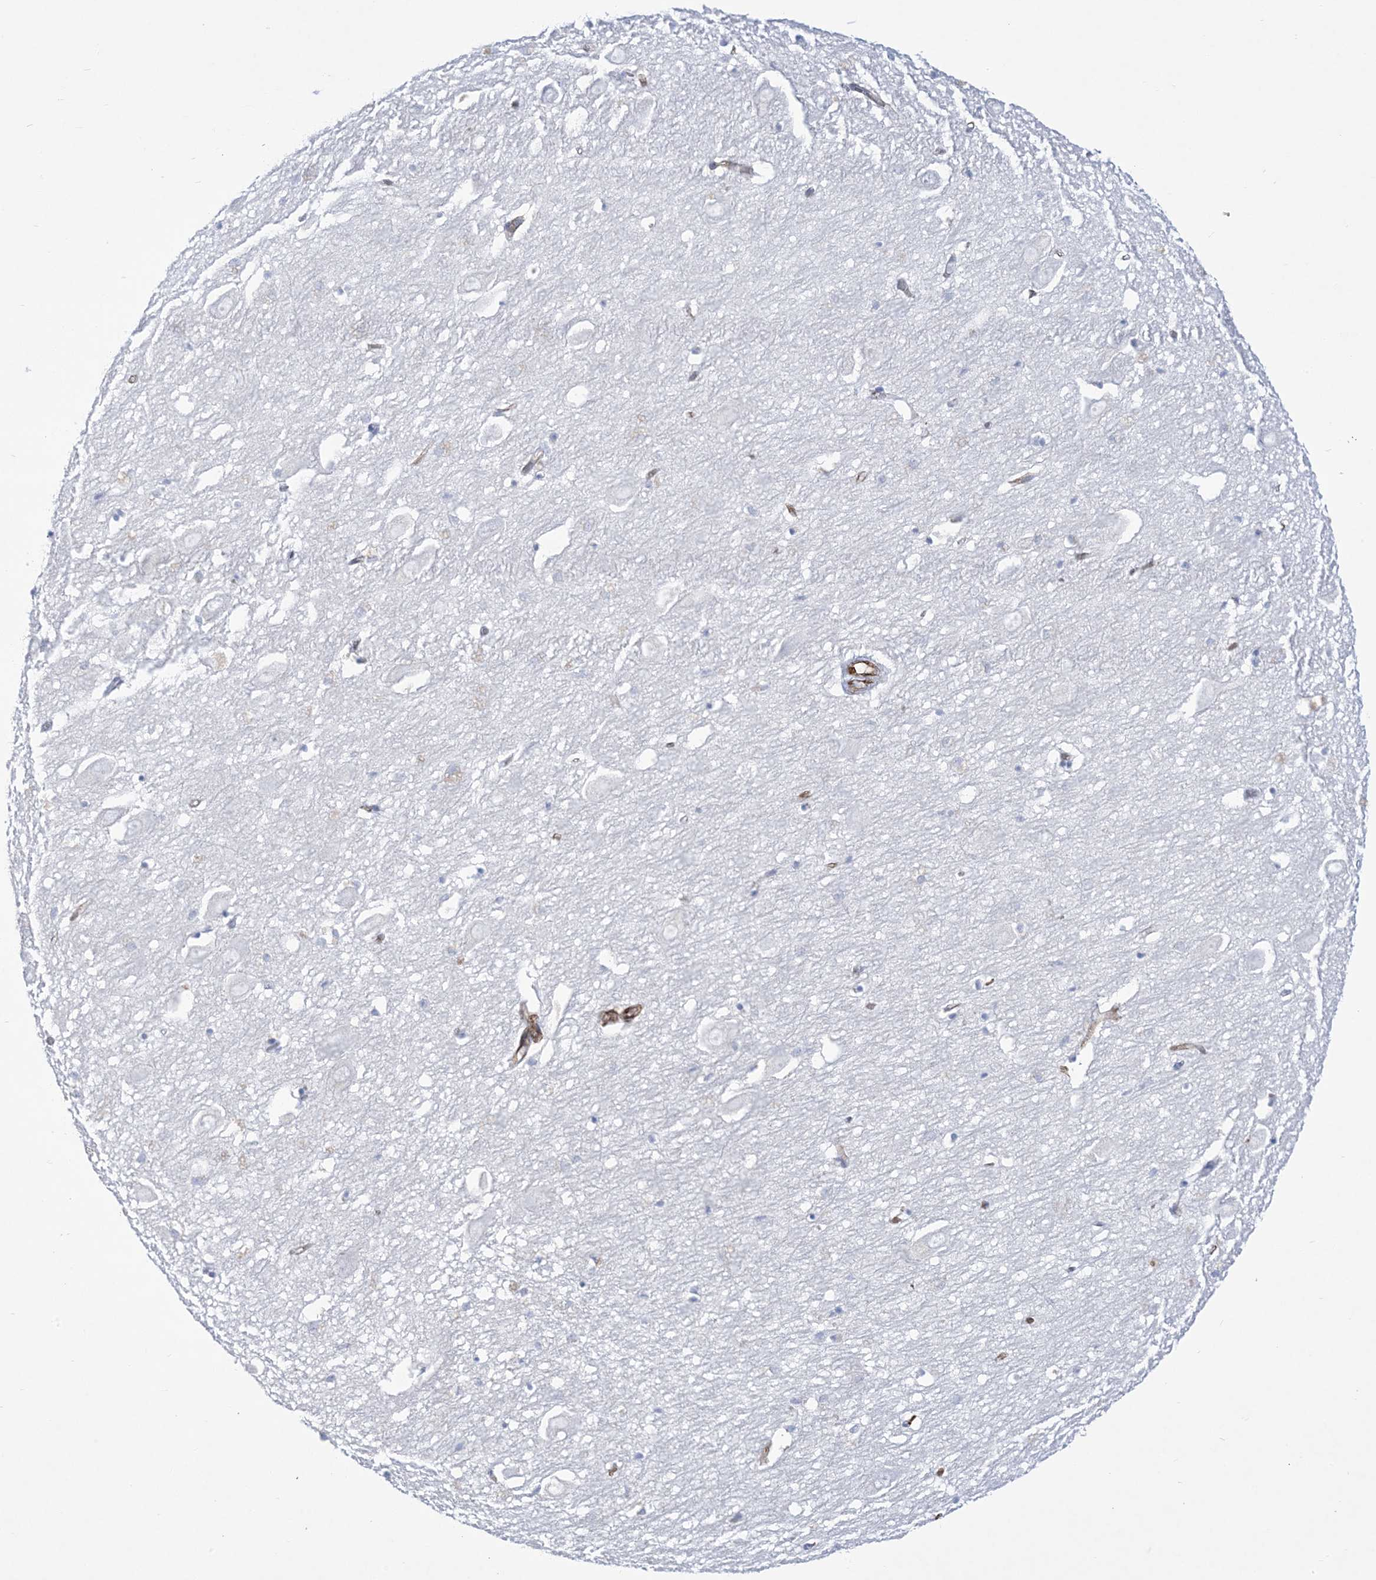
{"staining": {"intensity": "negative", "quantity": "none", "location": "none"}, "tissue": "hippocampus", "cell_type": "Glial cells", "image_type": "normal", "snomed": [{"axis": "morphology", "description": "Normal tissue, NOS"}, {"axis": "topography", "description": "Hippocampus"}], "caption": "Immunohistochemical staining of normal hippocampus displays no significant expression in glial cells. (IHC, brightfield microscopy, high magnification).", "gene": "B3GNT7", "patient": {"sex": "female", "age": 64}}